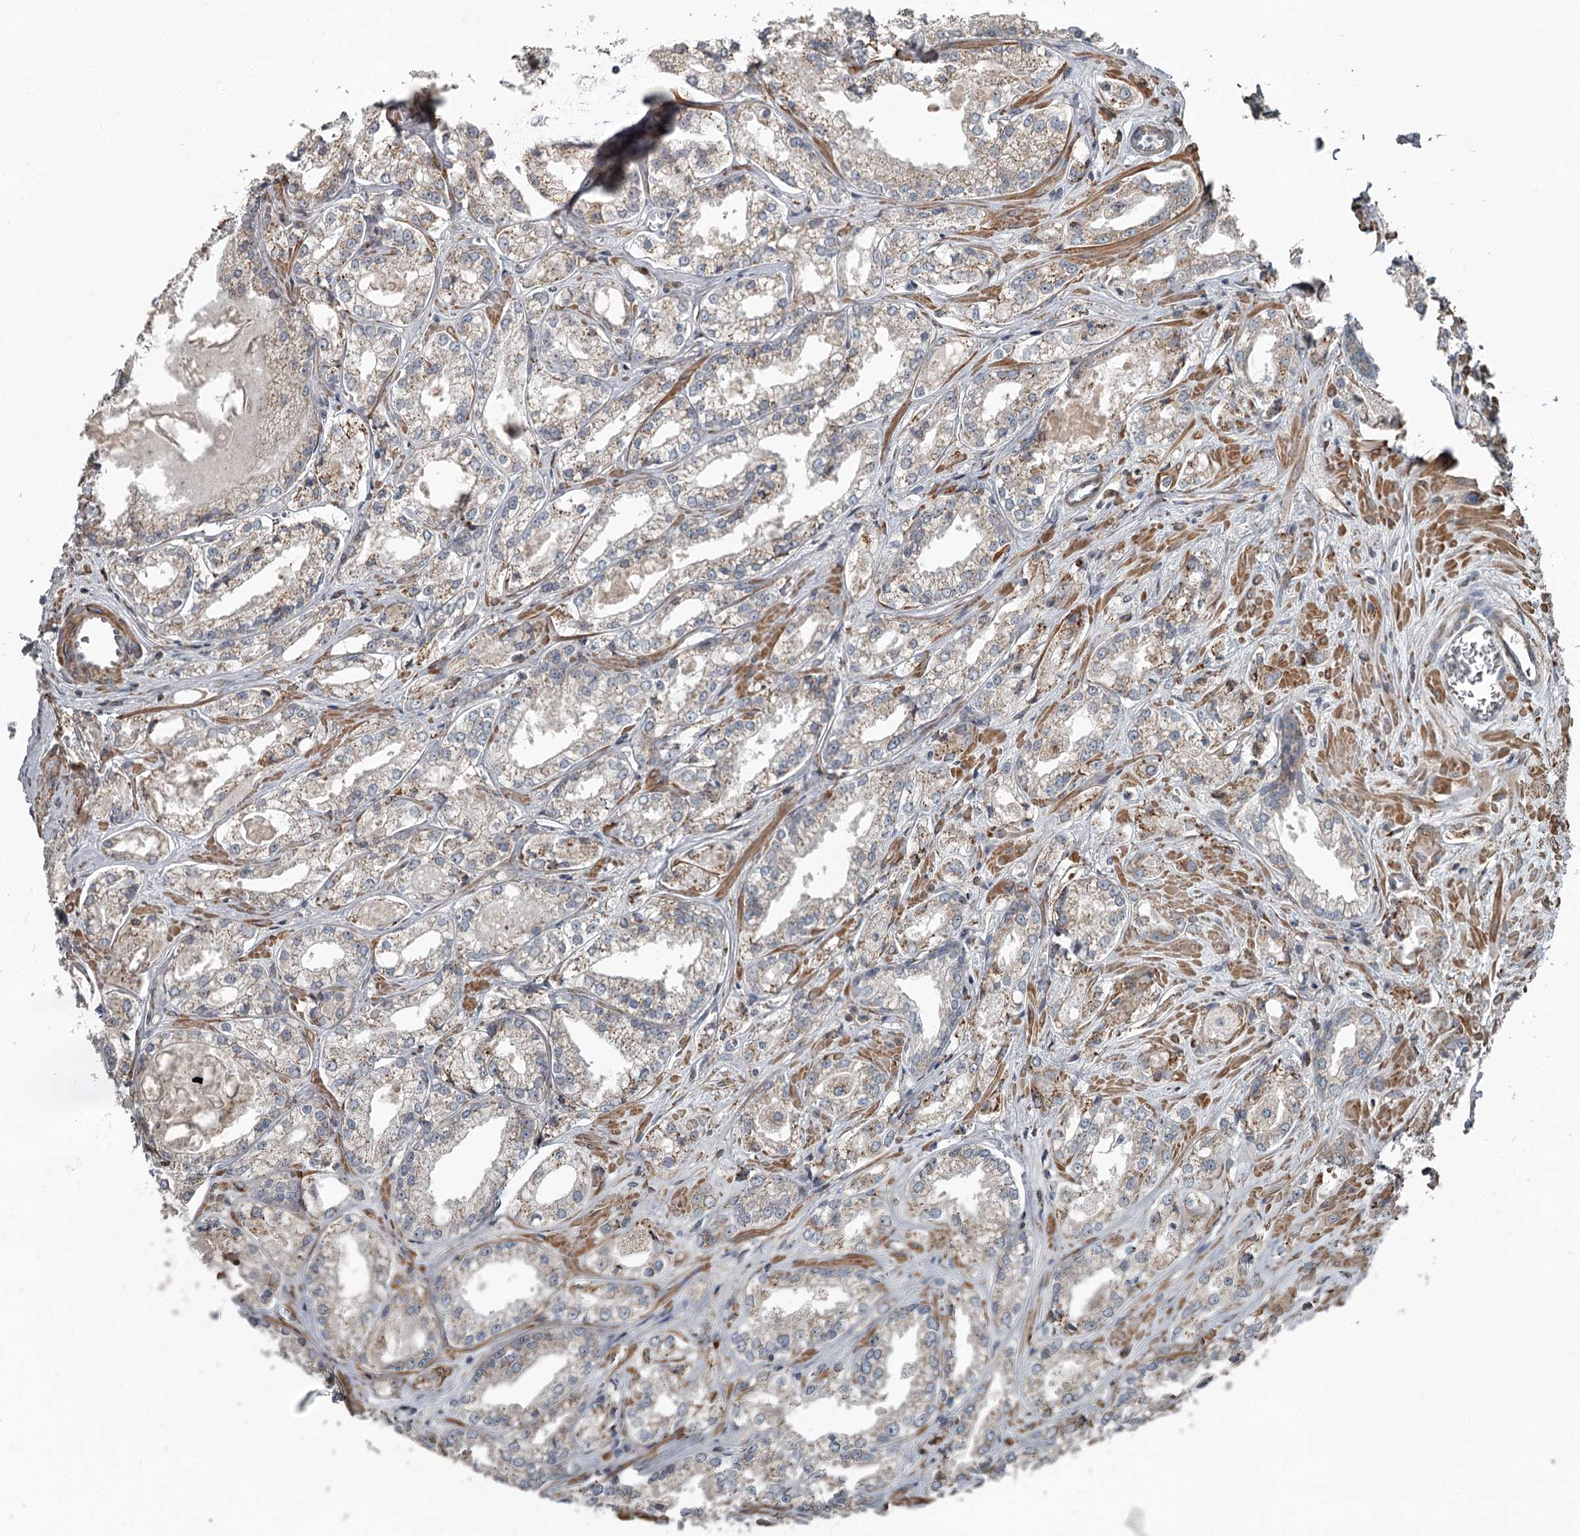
{"staining": {"intensity": "weak", "quantity": "<25%", "location": "cytoplasmic/membranous"}, "tissue": "prostate cancer", "cell_type": "Tumor cells", "image_type": "cancer", "snomed": [{"axis": "morphology", "description": "Adenocarcinoma, Low grade"}, {"axis": "topography", "description": "Prostate"}], "caption": "Immunohistochemistry (IHC) of human prostate cancer demonstrates no positivity in tumor cells.", "gene": "RASSF8", "patient": {"sex": "male", "age": 47}}